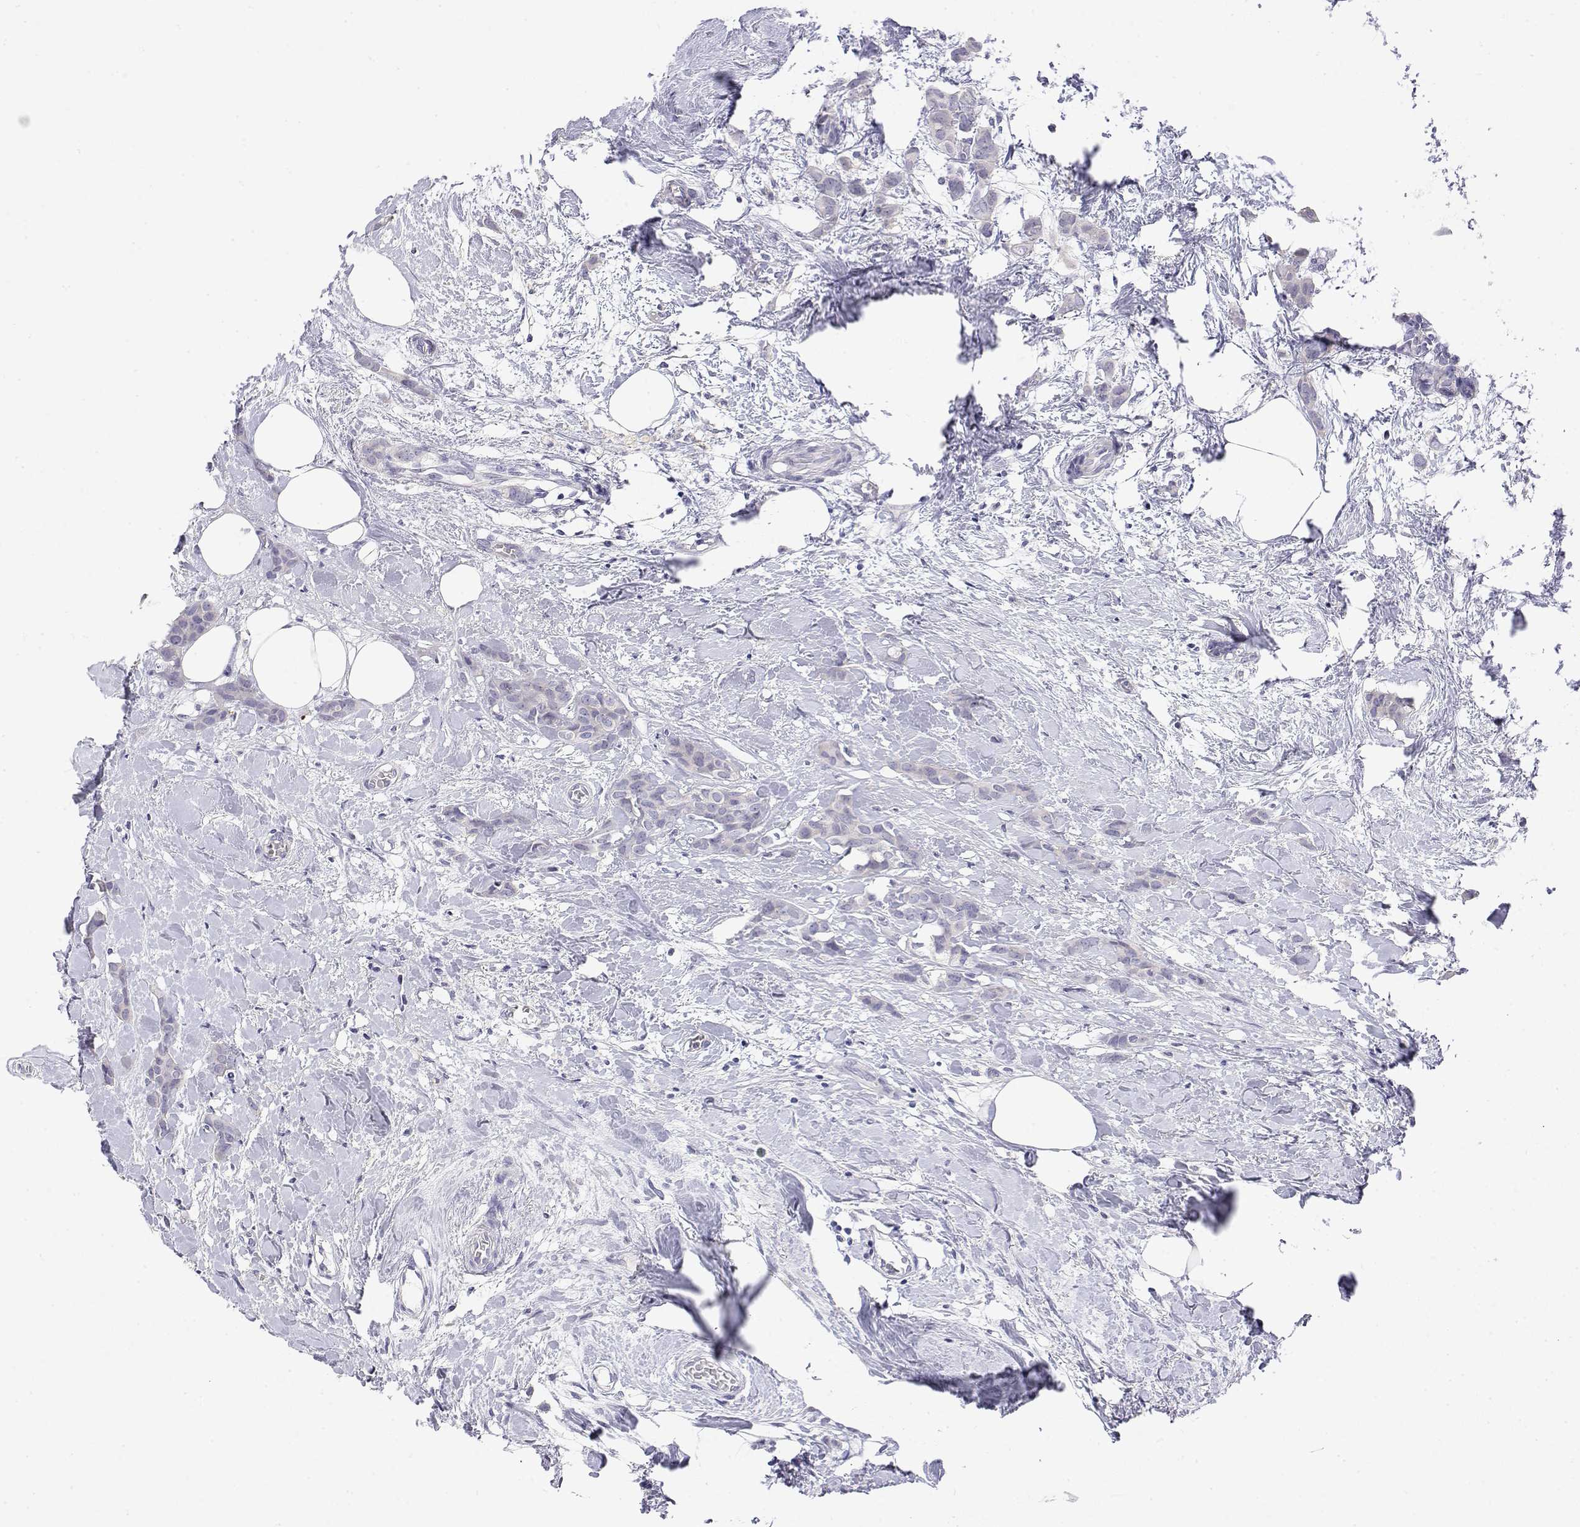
{"staining": {"intensity": "negative", "quantity": "none", "location": "none"}, "tissue": "breast cancer", "cell_type": "Tumor cells", "image_type": "cancer", "snomed": [{"axis": "morphology", "description": "Duct carcinoma"}, {"axis": "topography", "description": "Breast"}], "caption": "Immunohistochemical staining of human invasive ductal carcinoma (breast) shows no significant positivity in tumor cells.", "gene": "LY6D", "patient": {"sex": "female", "age": 62}}